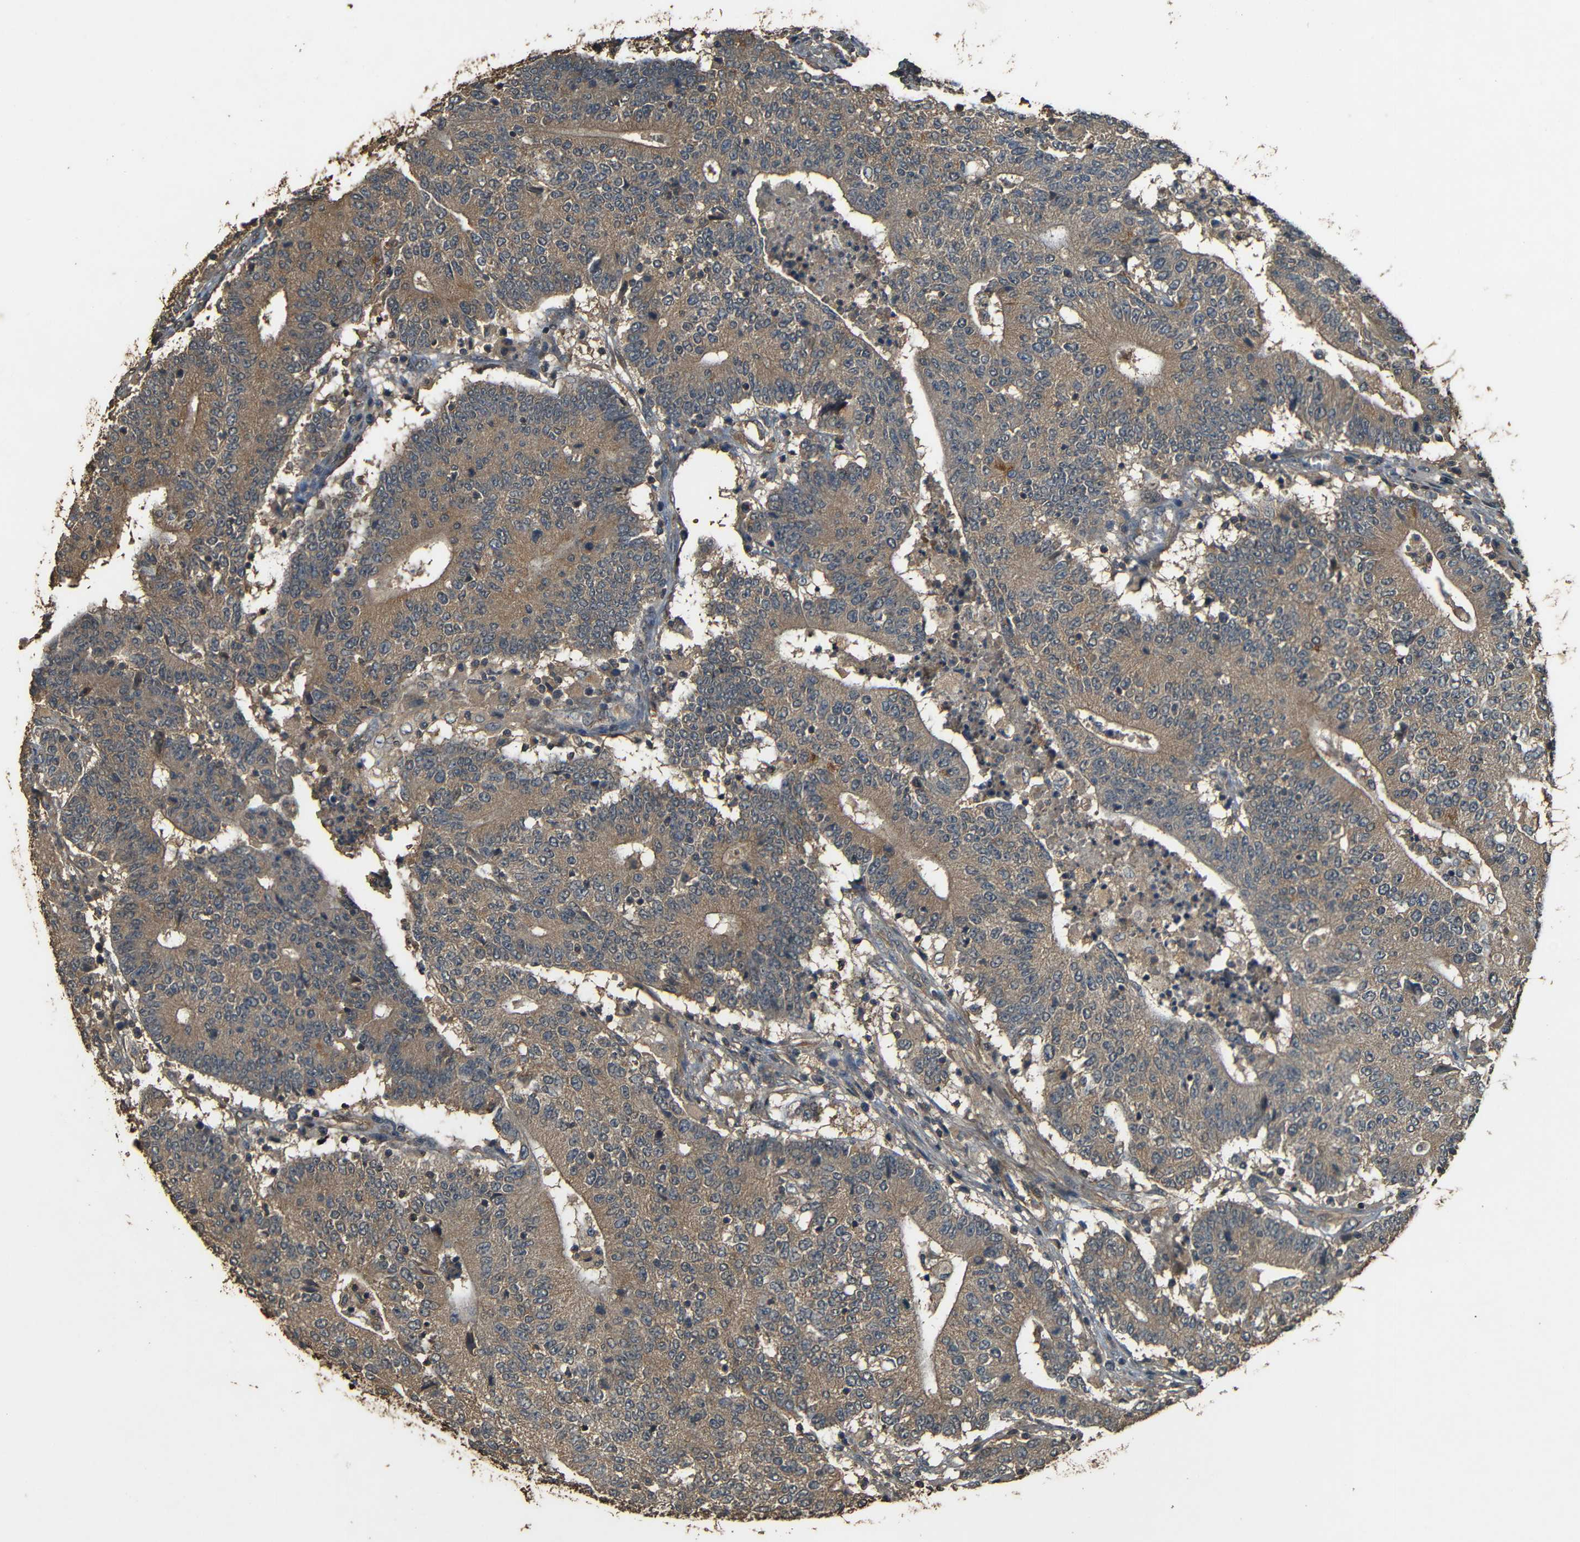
{"staining": {"intensity": "moderate", "quantity": ">75%", "location": "cytoplasmic/membranous"}, "tissue": "colorectal cancer", "cell_type": "Tumor cells", "image_type": "cancer", "snomed": [{"axis": "morphology", "description": "Normal tissue, NOS"}, {"axis": "morphology", "description": "Adenocarcinoma, NOS"}, {"axis": "topography", "description": "Colon"}], "caption": "DAB immunohistochemical staining of human colorectal cancer (adenocarcinoma) exhibits moderate cytoplasmic/membranous protein positivity in approximately >75% of tumor cells.", "gene": "PDE5A", "patient": {"sex": "female", "age": 75}}